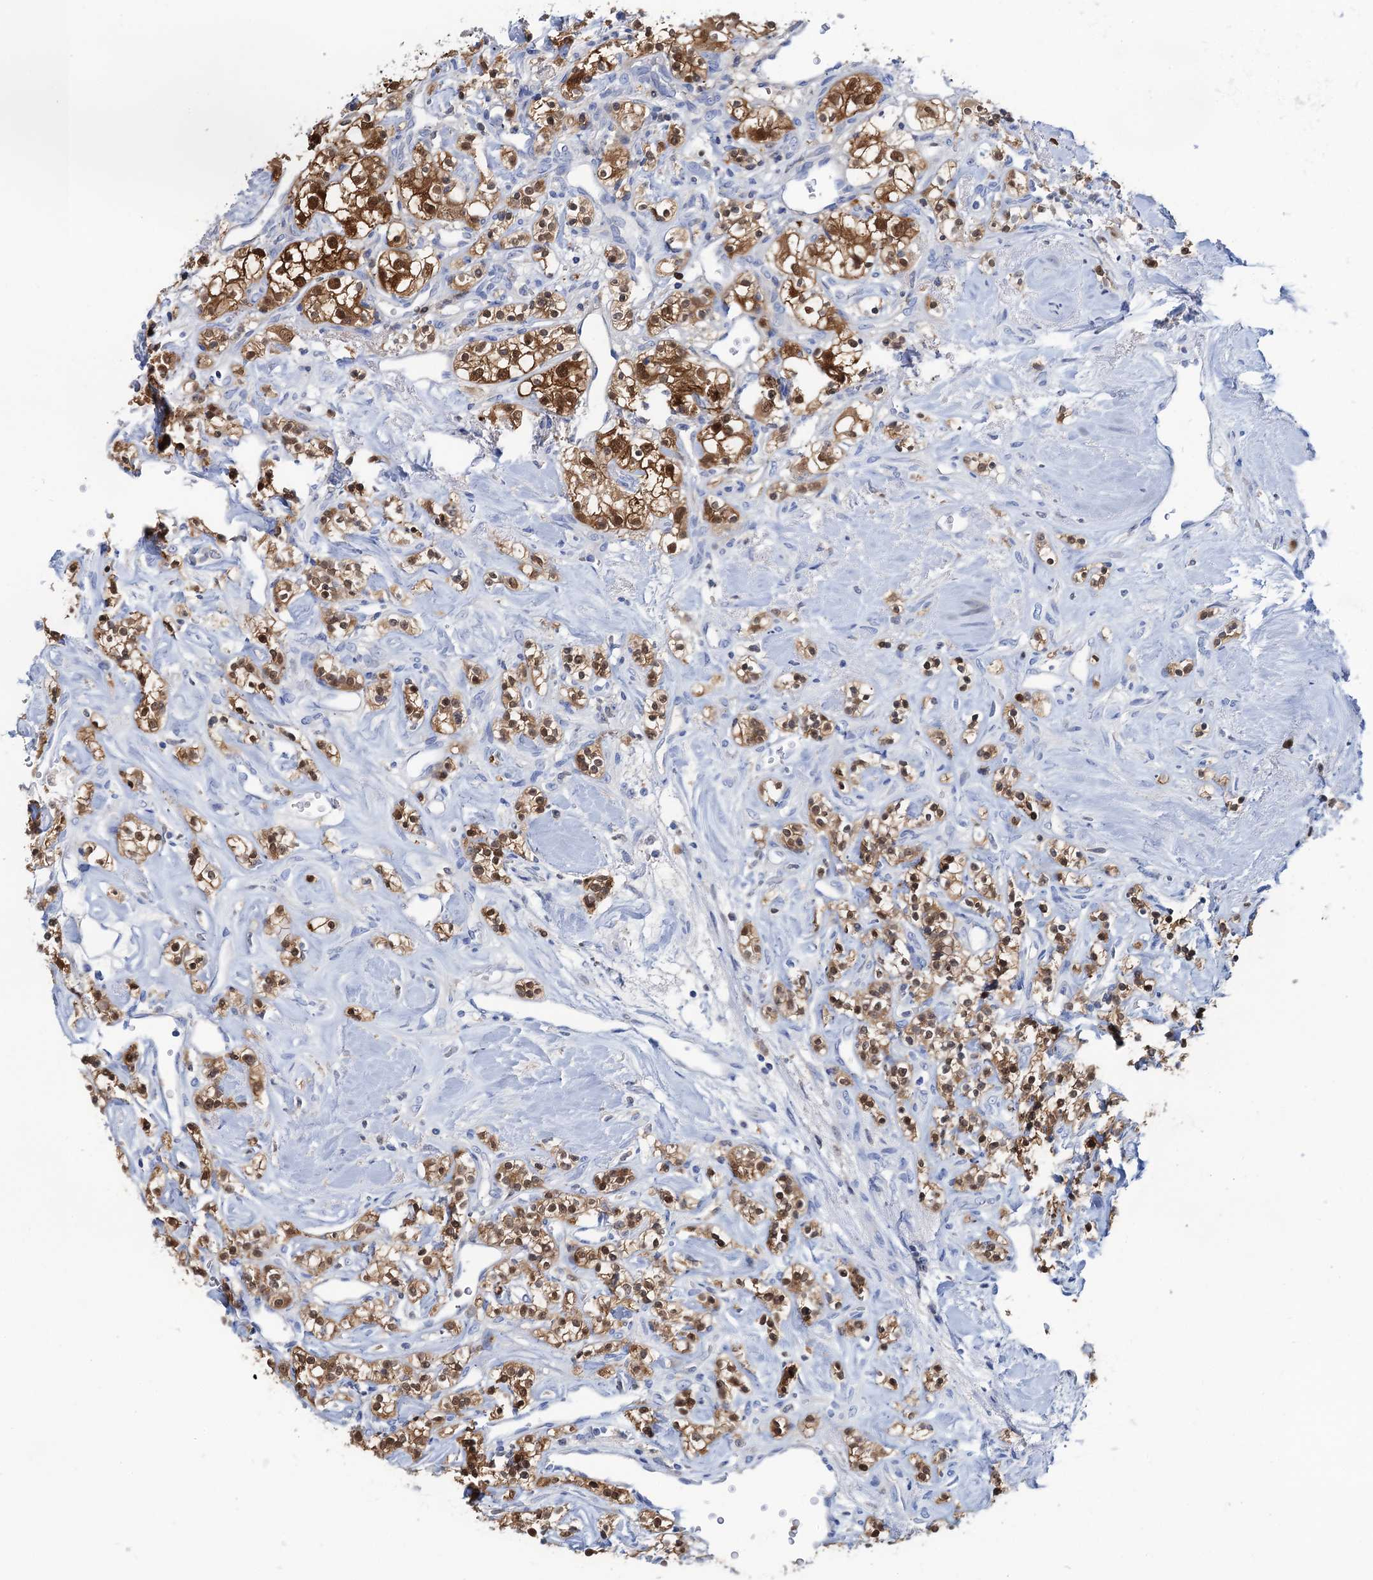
{"staining": {"intensity": "moderate", "quantity": ">75%", "location": "cytoplasmic/membranous,nuclear"}, "tissue": "renal cancer", "cell_type": "Tumor cells", "image_type": "cancer", "snomed": [{"axis": "morphology", "description": "Adenocarcinoma, NOS"}, {"axis": "topography", "description": "Kidney"}], "caption": "High-magnification brightfield microscopy of renal cancer (adenocarcinoma) stained with DAB (3,3'-diaminobenzidine) (brown) and counterstained with hematoxylin (blue). tumor cells exhibit moderate cytoplasmic/membranous and nuclear expression is seen in about>75% of cells.", "gene": "FAH", "patient": {"sex": "male", "age": 77}}